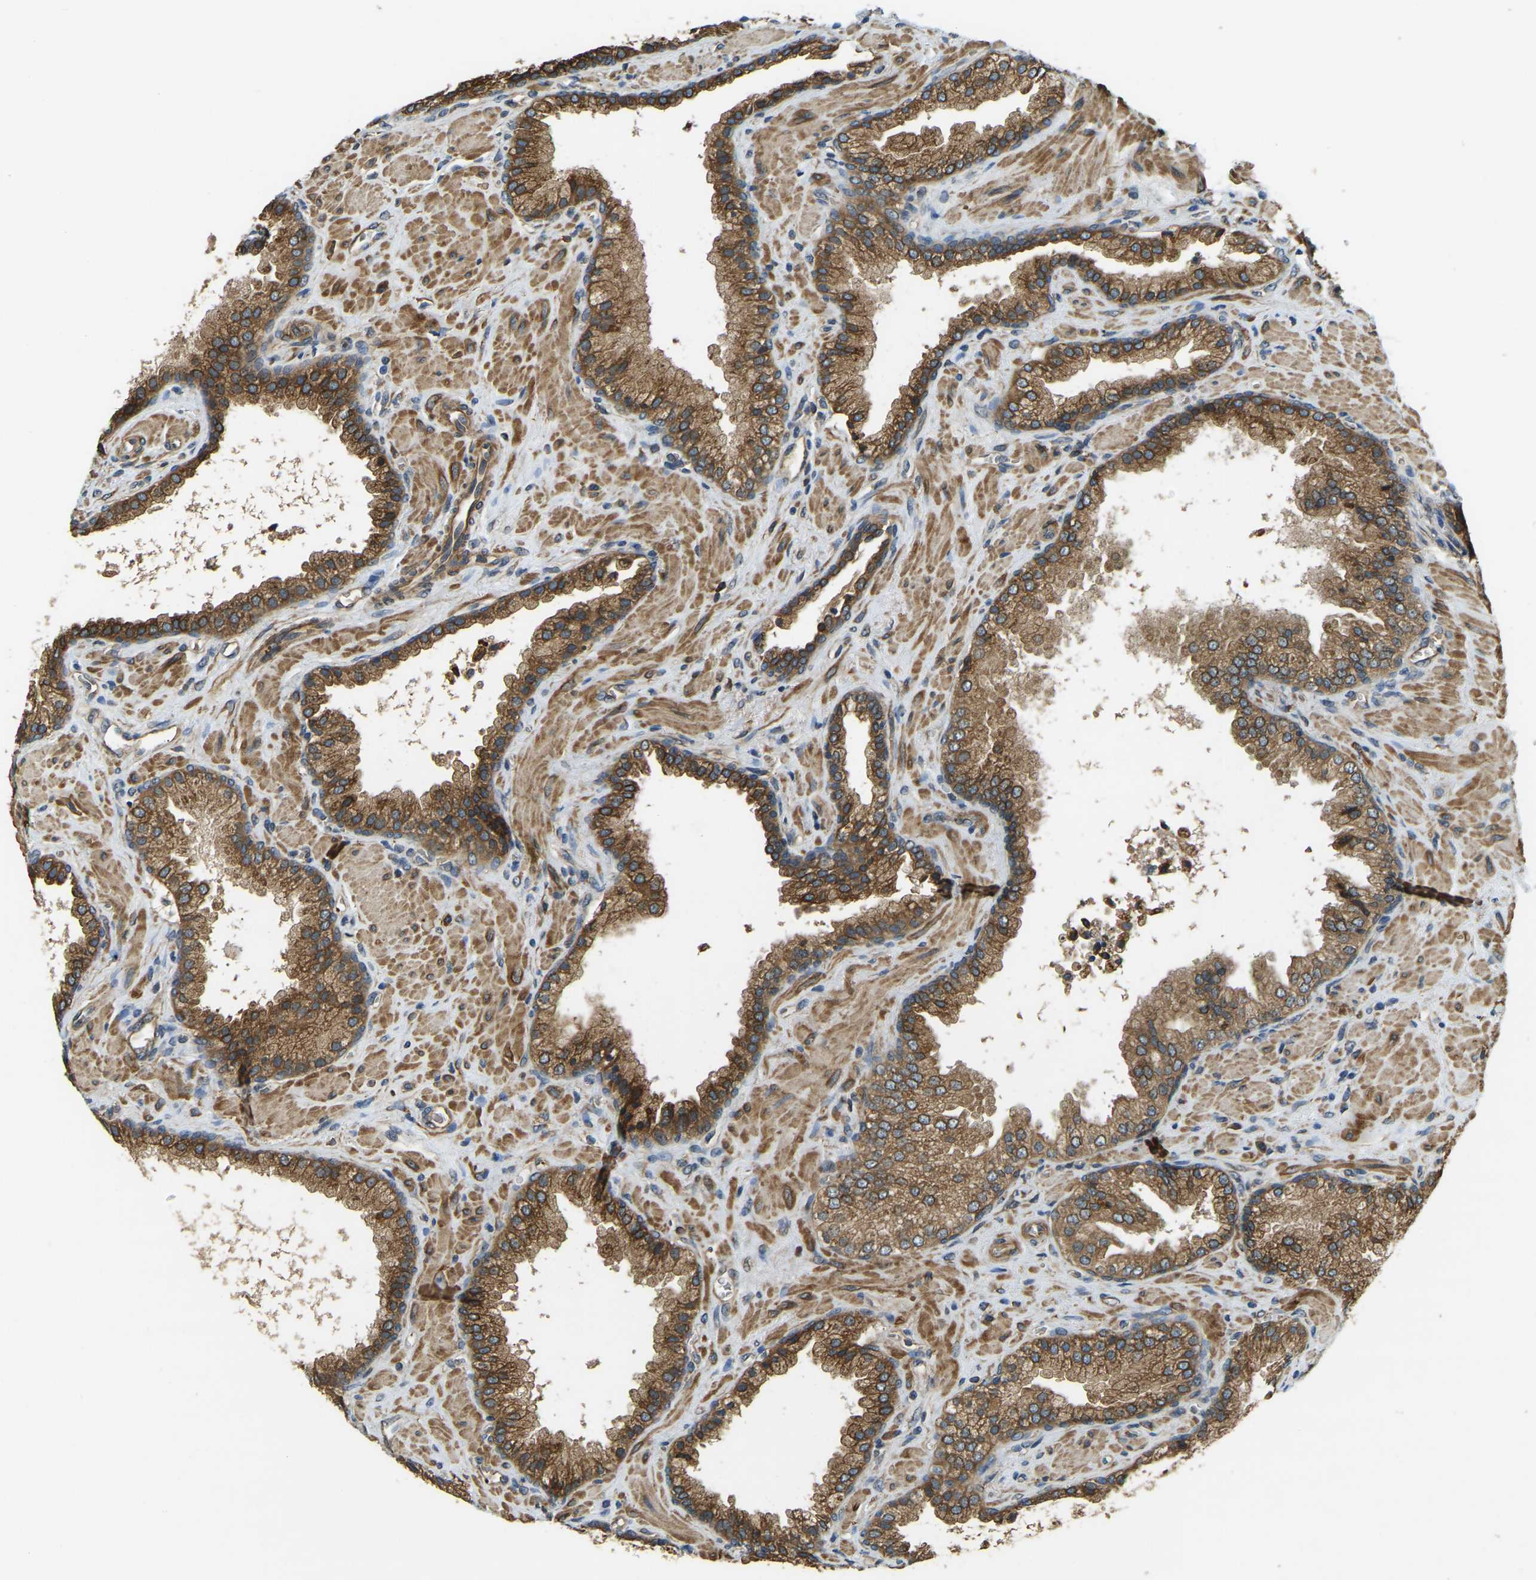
{"staining": {"intensity": "strong", "quantity": ">75%", "location": "cytoplasmic/membranous"}, "tissue": "prostate cancer", "cell_type": "Tumor cells", "image_type": "cancer", "snomed": [{"axis": "morphology", "description": "Adenocarcinoma, Low grade"}, {"axis": "topography", "description": "Prostate"}], "caption": "This is a photomicrograph of IHC staining of prostate cancer, which shows strong positivity in the cytoplasmic/membranous of tumor cells.", "gene": "ERGIC1", "patient": {"sex": "male", "age": 71}}